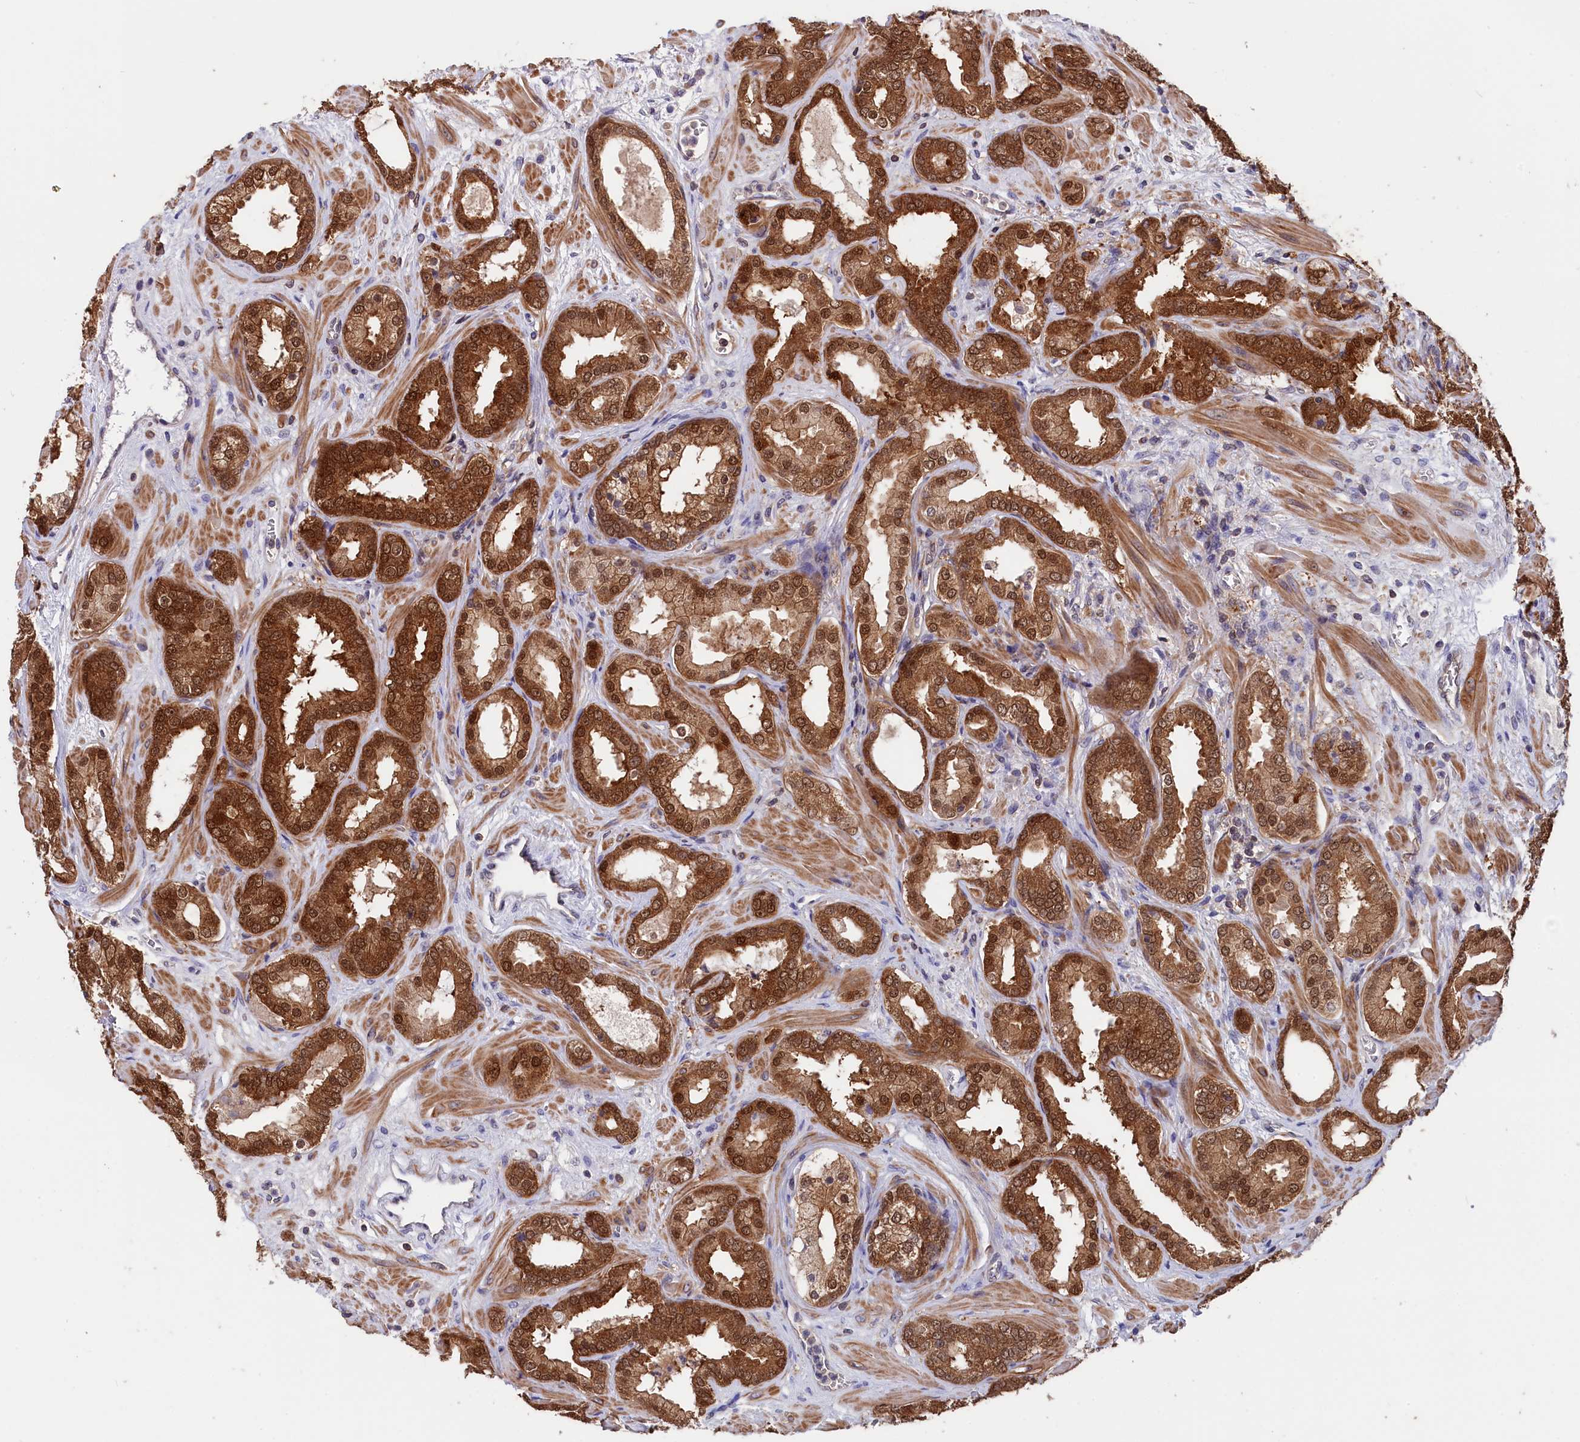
{"staining": {"intensity": "strong", "quantity": ">75%", "location": "cytoplasmic/membranous,nuclear"}, "tissue": "prostate cancer", "cell_type": "Tumor cells", "image_type": "cancer", "snomed": [{"axis": "morphology", "description": "Adenocarcinoma, High grade"}, {"axis": "topography", "description": "Prostate"}], "caption": "Immunohistochemical staining of human adenocarcinoma (high-grade) (prostate) demonstrates strong cytoplasmic/membranous and nuclear protein expression in approximately >75% of tumor cells. (DAB IHC, brown staining for protein, blue staining for nuclei).", "gene": "JPT2", "patient": {"sex": "male", "age": 64}}